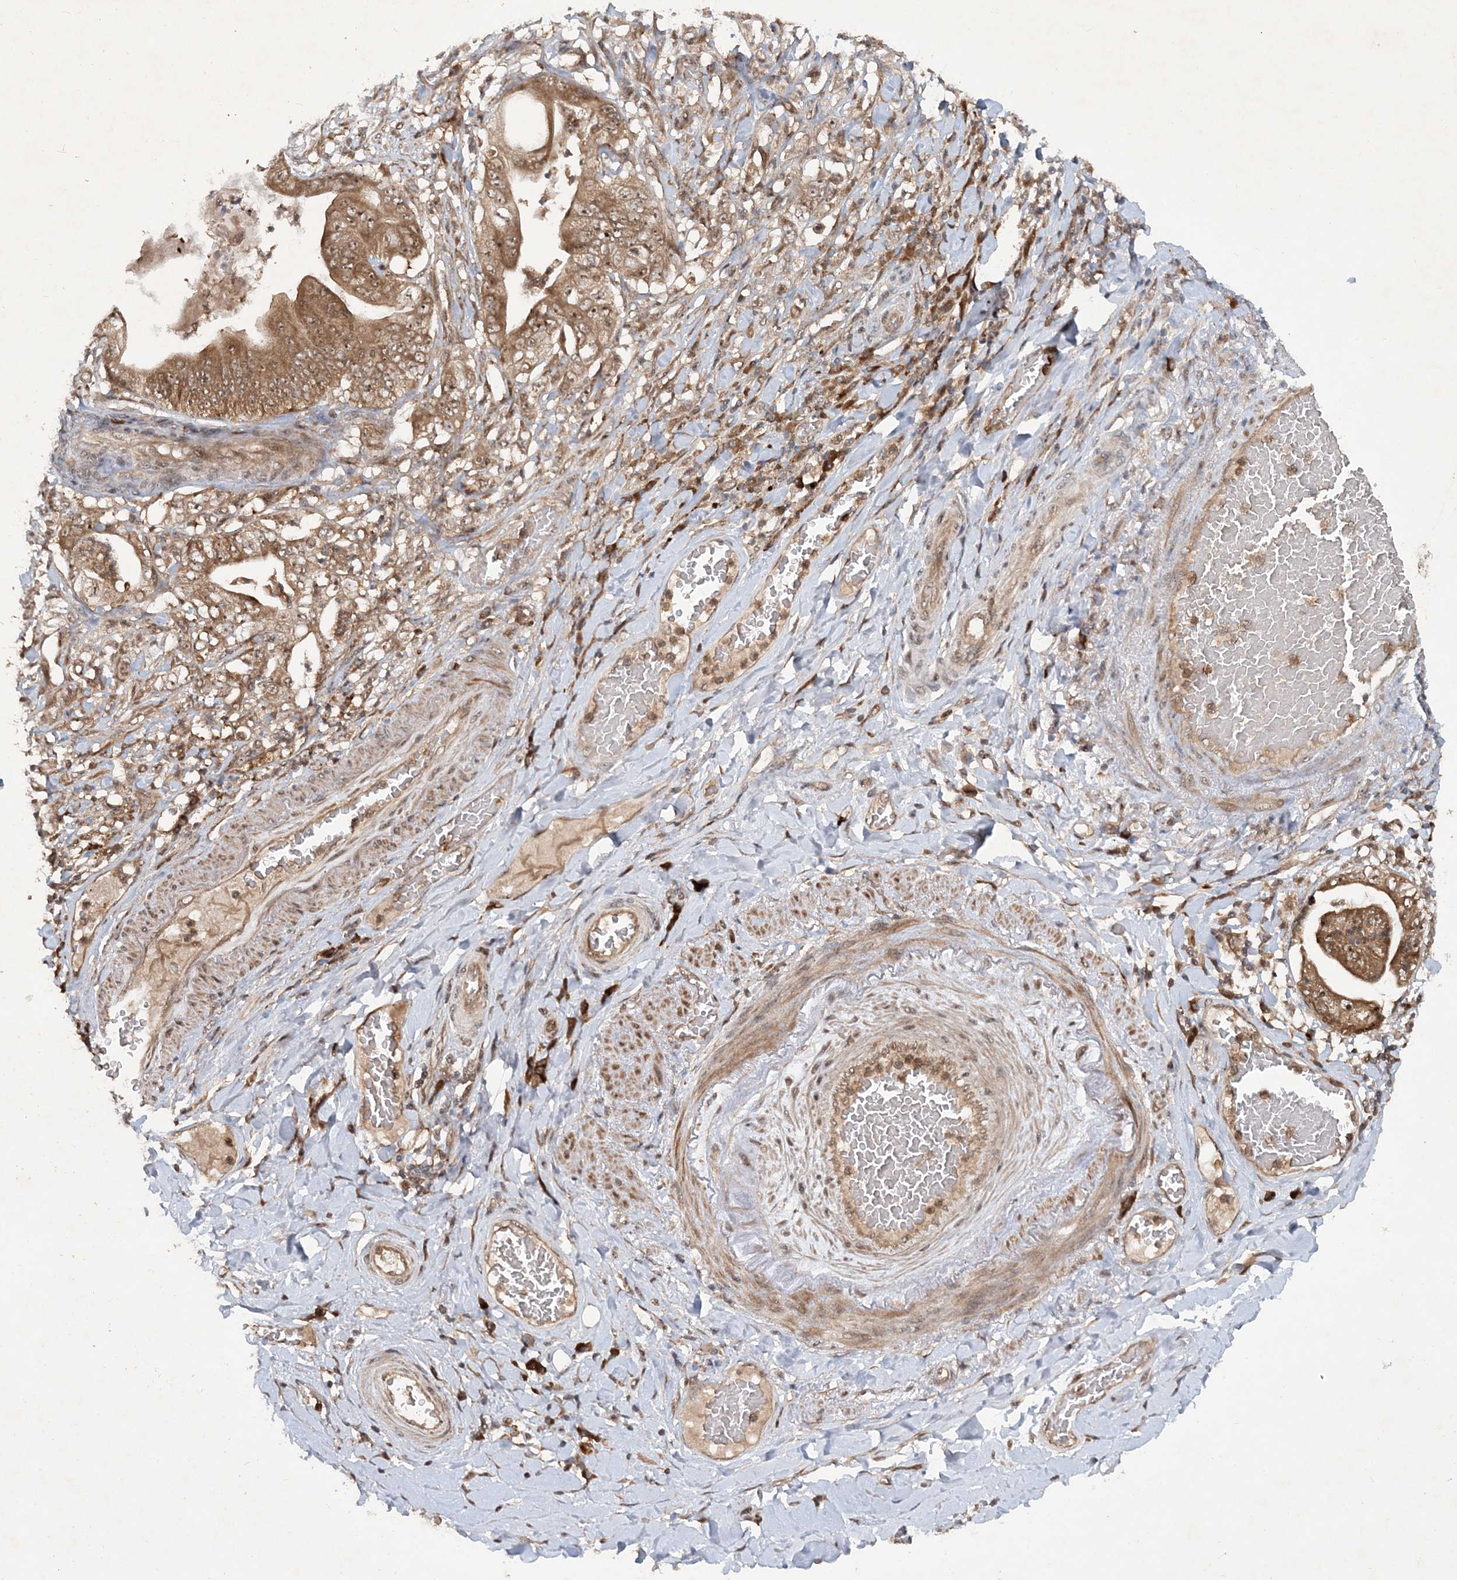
{"staining": {"intensity": "moderate", "quantity": ">75%", "location": "cytoplasmic/membranous,nuclear"}, "tissue": "stomach cancer", "cell_type": "Tumor cells", "image_type": "cancer", "snomed": [{"axis": "morphology", "description": "Adenocarcinoma, NOS"}, {"axis": "topography", "description": "Stomach"}], "caption": "IHC photomicrograph of neoplastic tissue: human adenocarcinoma (stomach) stained using IHC exhibits medium levels of moderate protein expression localized specifically in the cytoplasmic/membranous and nuclear of tumor cells, appearing as a cytoplasmic/membranous and nuclear brown color.", "gene": "UBR3", "patient": {"sex": "female", "age": 73}}